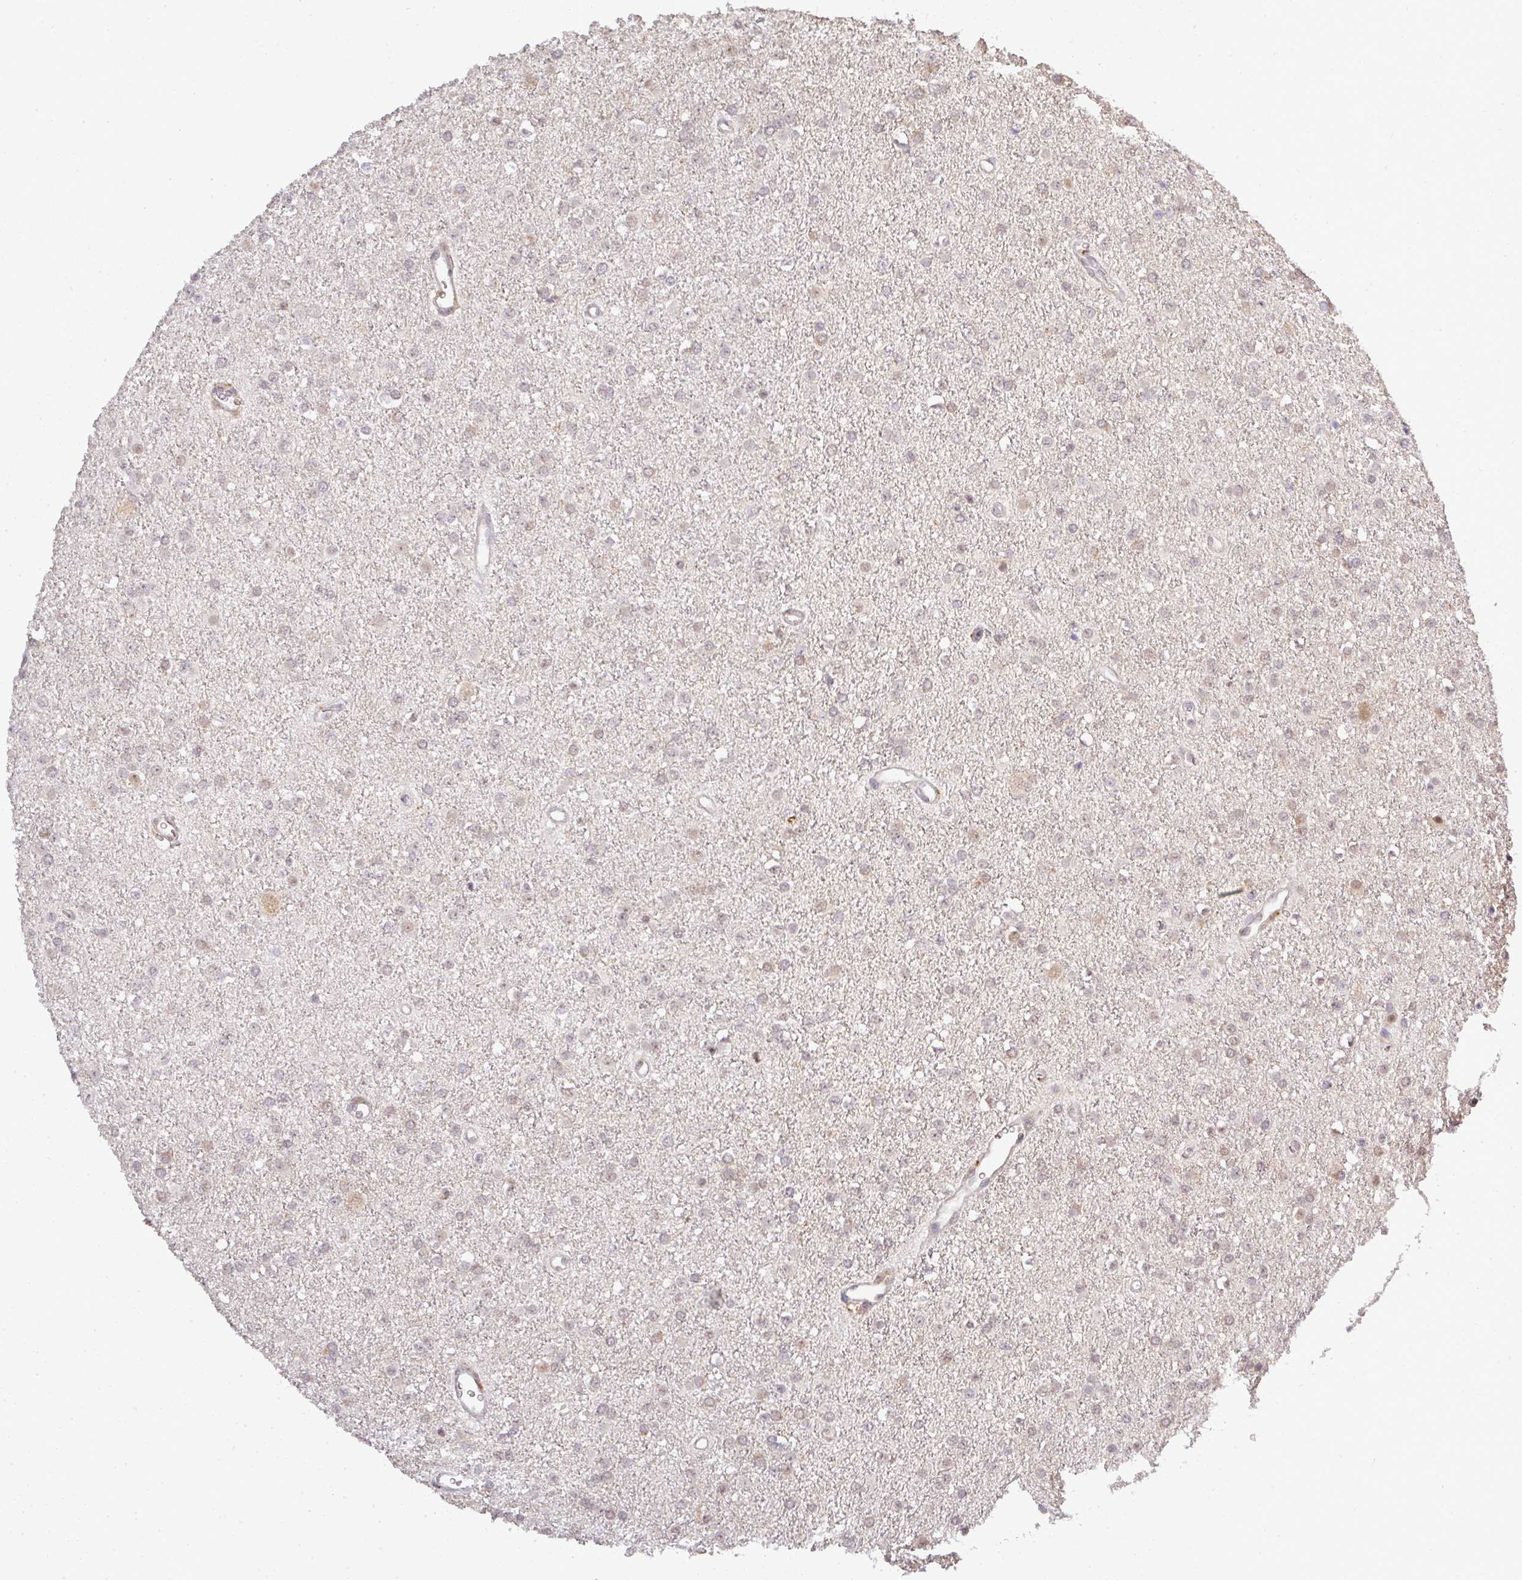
{"staining": {"intensity": "weak", "quantity": "<25%", "location": "cytoplasmic/membranous"}, "tissue": "glioma", "cell_type": "Tumor cells", "image_type": "cancer", "snomed": [{"axis": "morphology", "description": "Glioma, malignant, Low grade"}, {"axis": "topography", "description": "Brain"}], "caption": "High magnification brightfield microscopy of glioma stained with DAB (brown) and counterstained with hematoxylin (blue): tumor cells show no significant staining.", "gene": "FAM153A", "patient": {"sex": "female", "age": 34}}